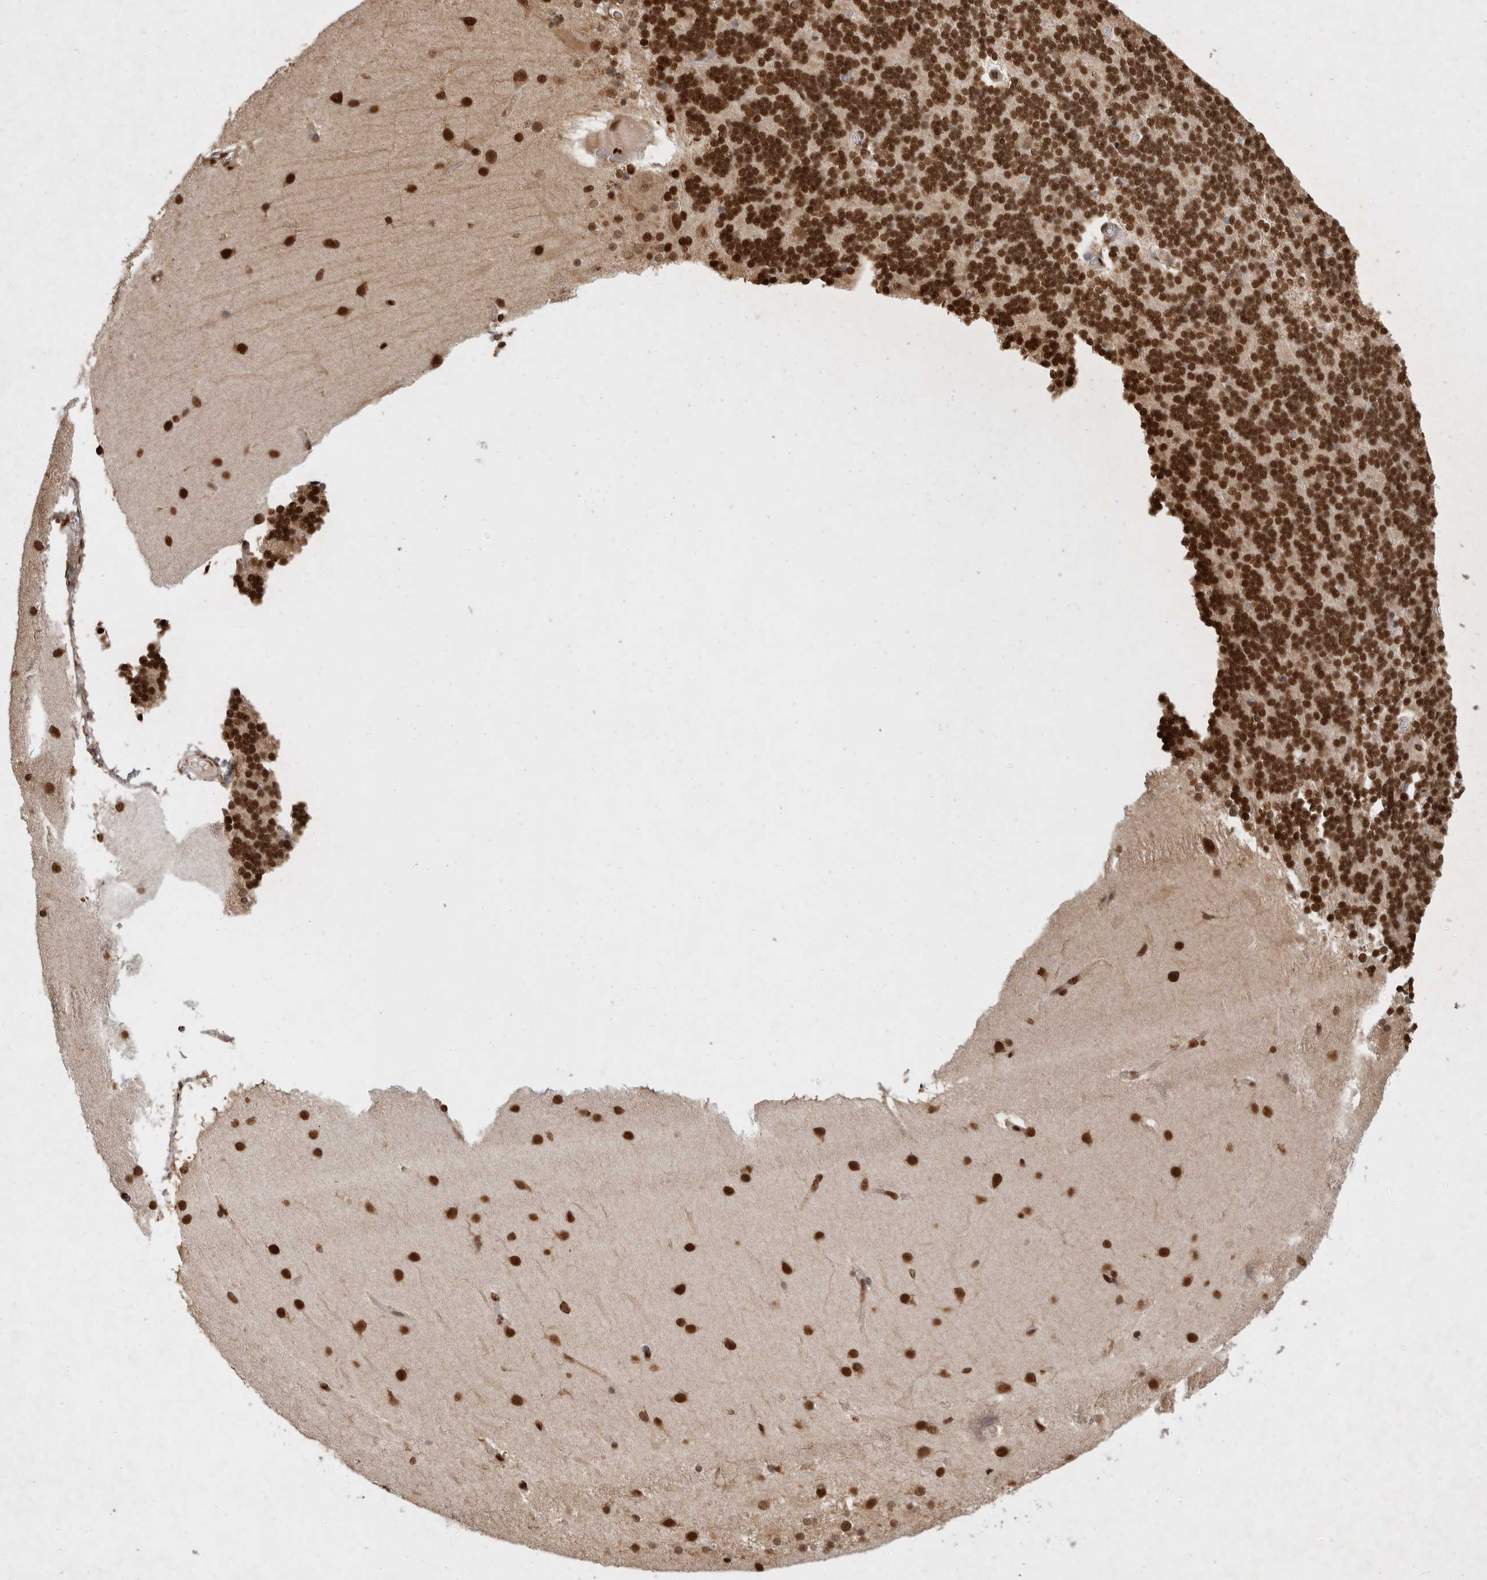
{"staining": {"intensity": "strong", "quantity": ">75%", "location": "nuclear"}, "tissue": "cerebellum", "cell_type": "Cells in granular layer", "image_type": "normal", "snomed": [{"axis": "morphology", "description": "Normal tissue, NOS"}, {"axis": "topography", "description": "Cerebellum"}], "caption": "Protein staining demonstrates strong nuclear positivity in approximately >75% of cells in granular layer in unremarkable cerebellum.", "gene": "HDGF", "patient": {"sex": "female", "age": 54}}